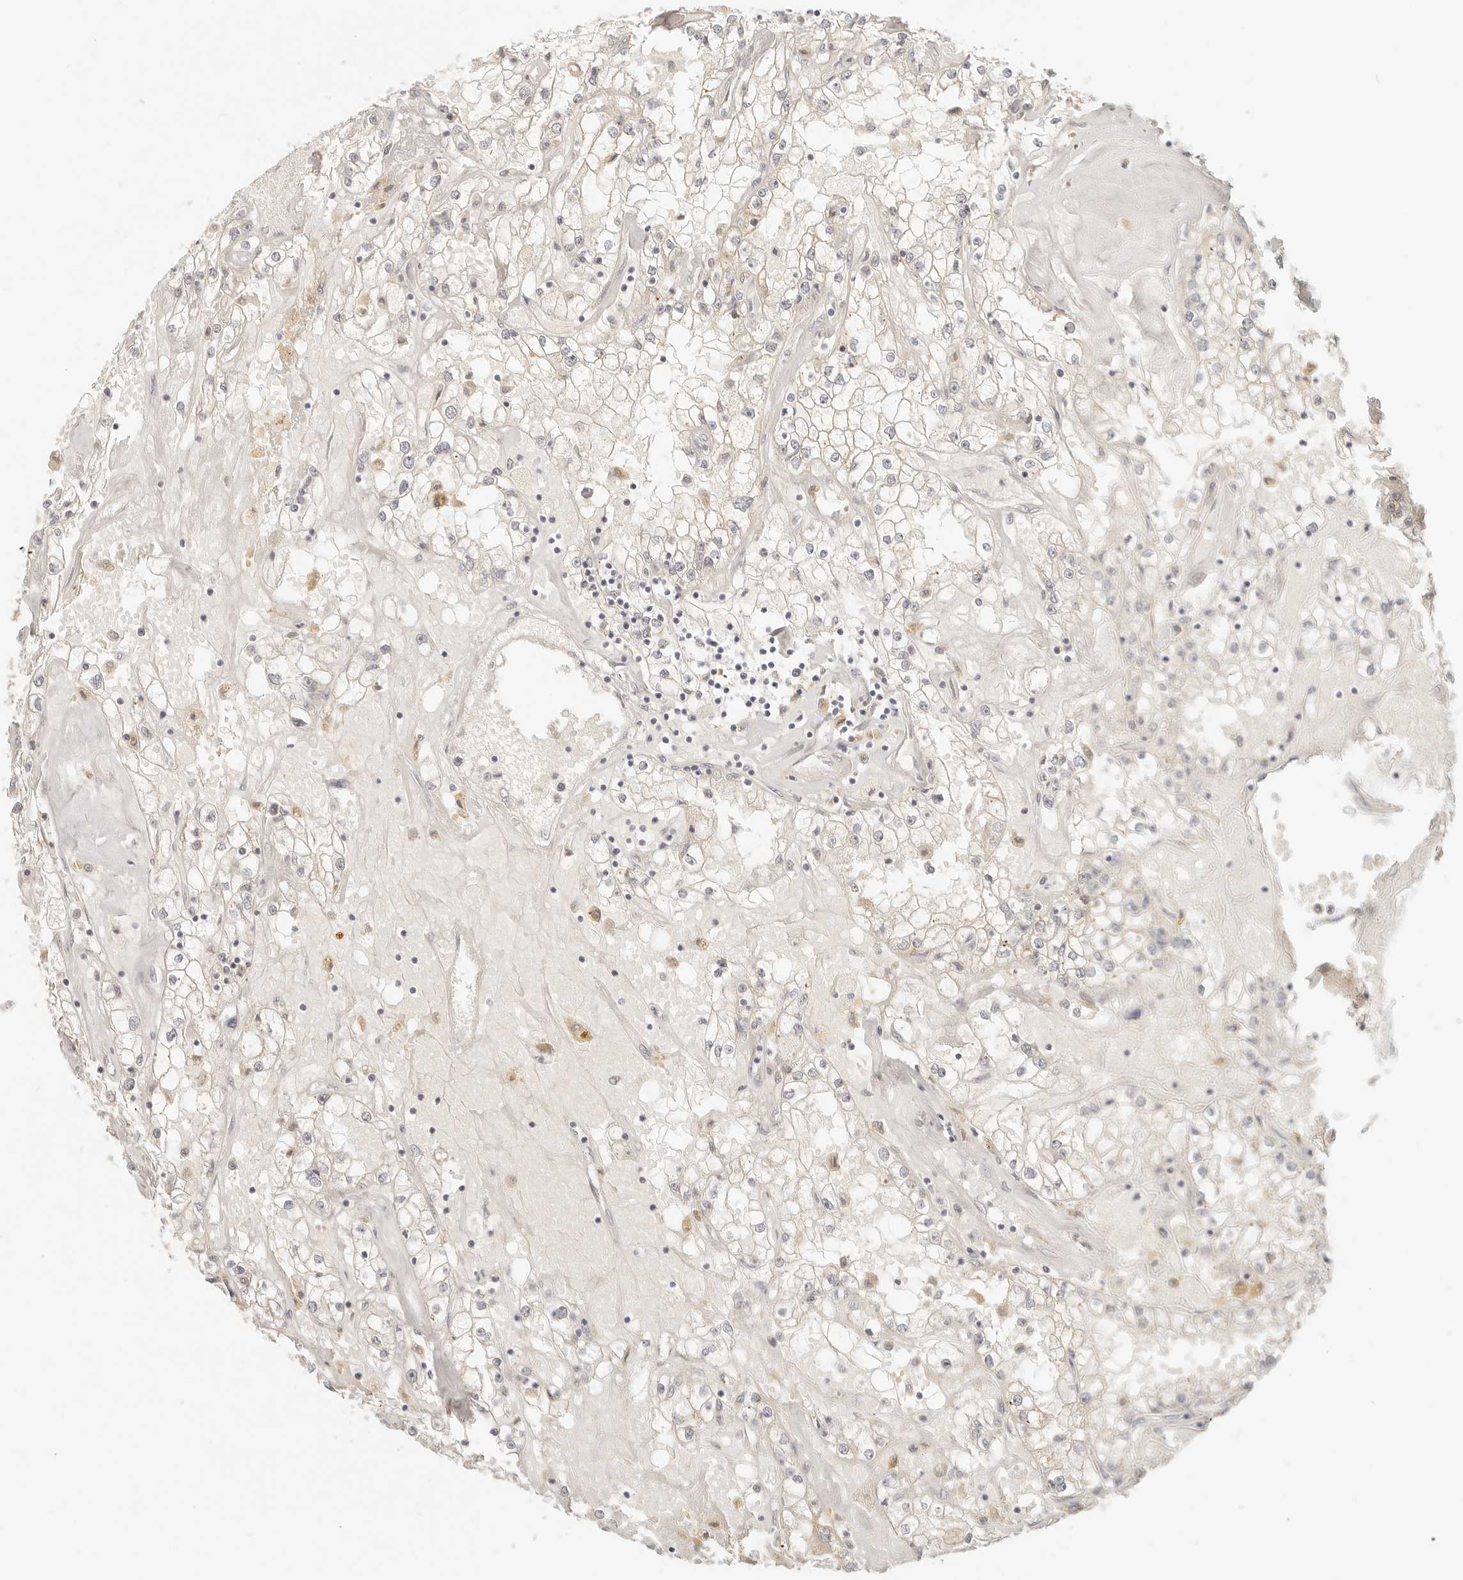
{"staining": {"intensity": "weak", "quantity": "<25%", "location": "cytoplasmic/membranous"}, "tissue": "renal cancer", "cell_type": "Tumor cells", "image_type": "cancer", "snomed": [{"axis": "morphology", "description": "Adenocarcinoma, NOS"}, {"axis": "topography", "description": "Kidney"}], "caption": "IHC of human renal cancer shows no positivity in tumor cells.", "gene": "INTS11", "patient": {"sex": "male", "age": 56}}